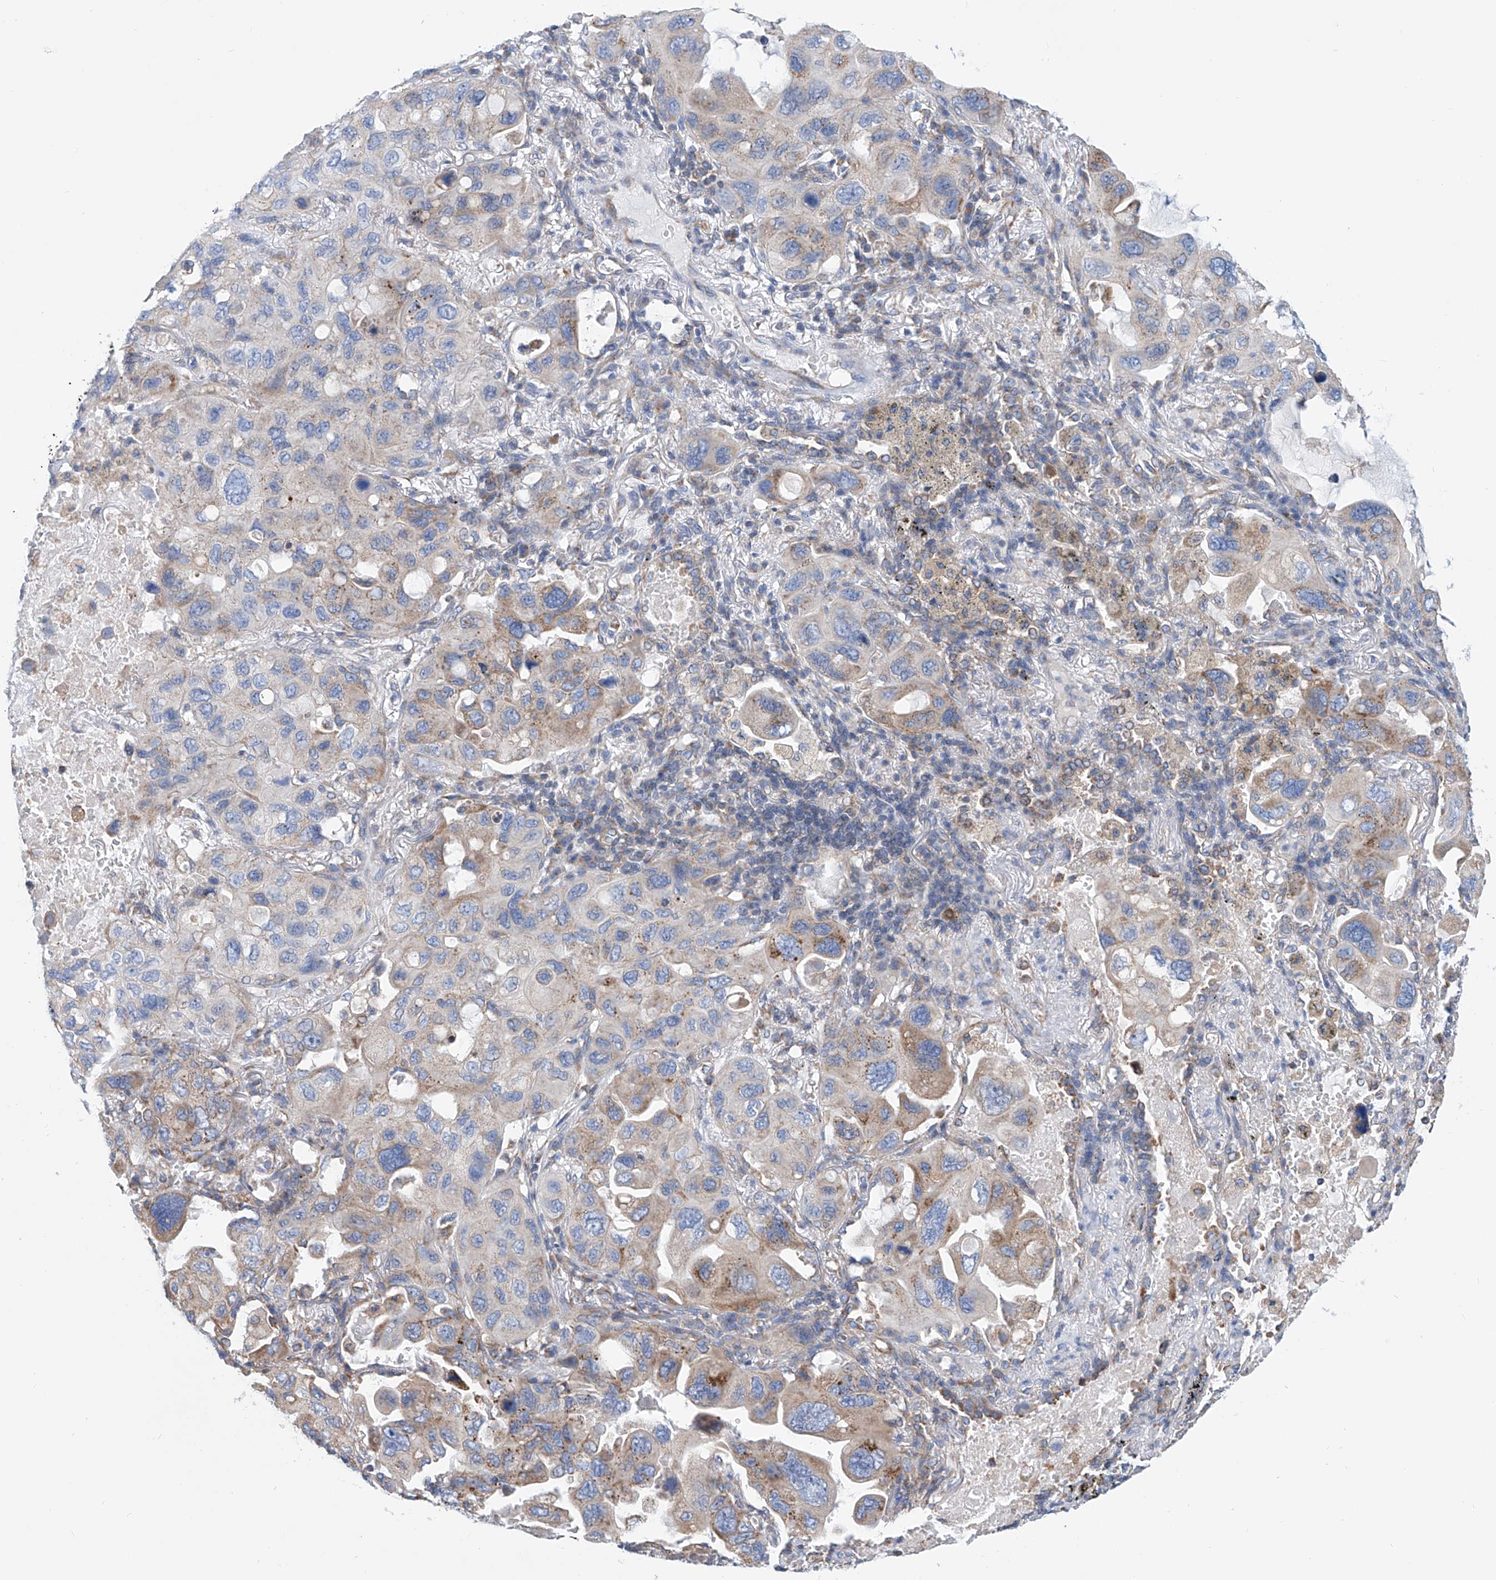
{"staining": {"intensity": "weak", "quantity": "<25%", "location": "cytoplasmic/membranous"}, "tissue": "lung cancer", "cell_type": "Tumor cells", "image_type": "cancer", "snomed": [{"axis": "morphology", "description": "Squamous cell carcinoma, NOS"}, {"axis": "topography", "description": "Lung"}], "caption": "Tumor cells are negative for protein expression in human squamous cell carcinoma (lung).", "gene": "MAD2L1", "patient": {"sex": "female", "age": 73}}